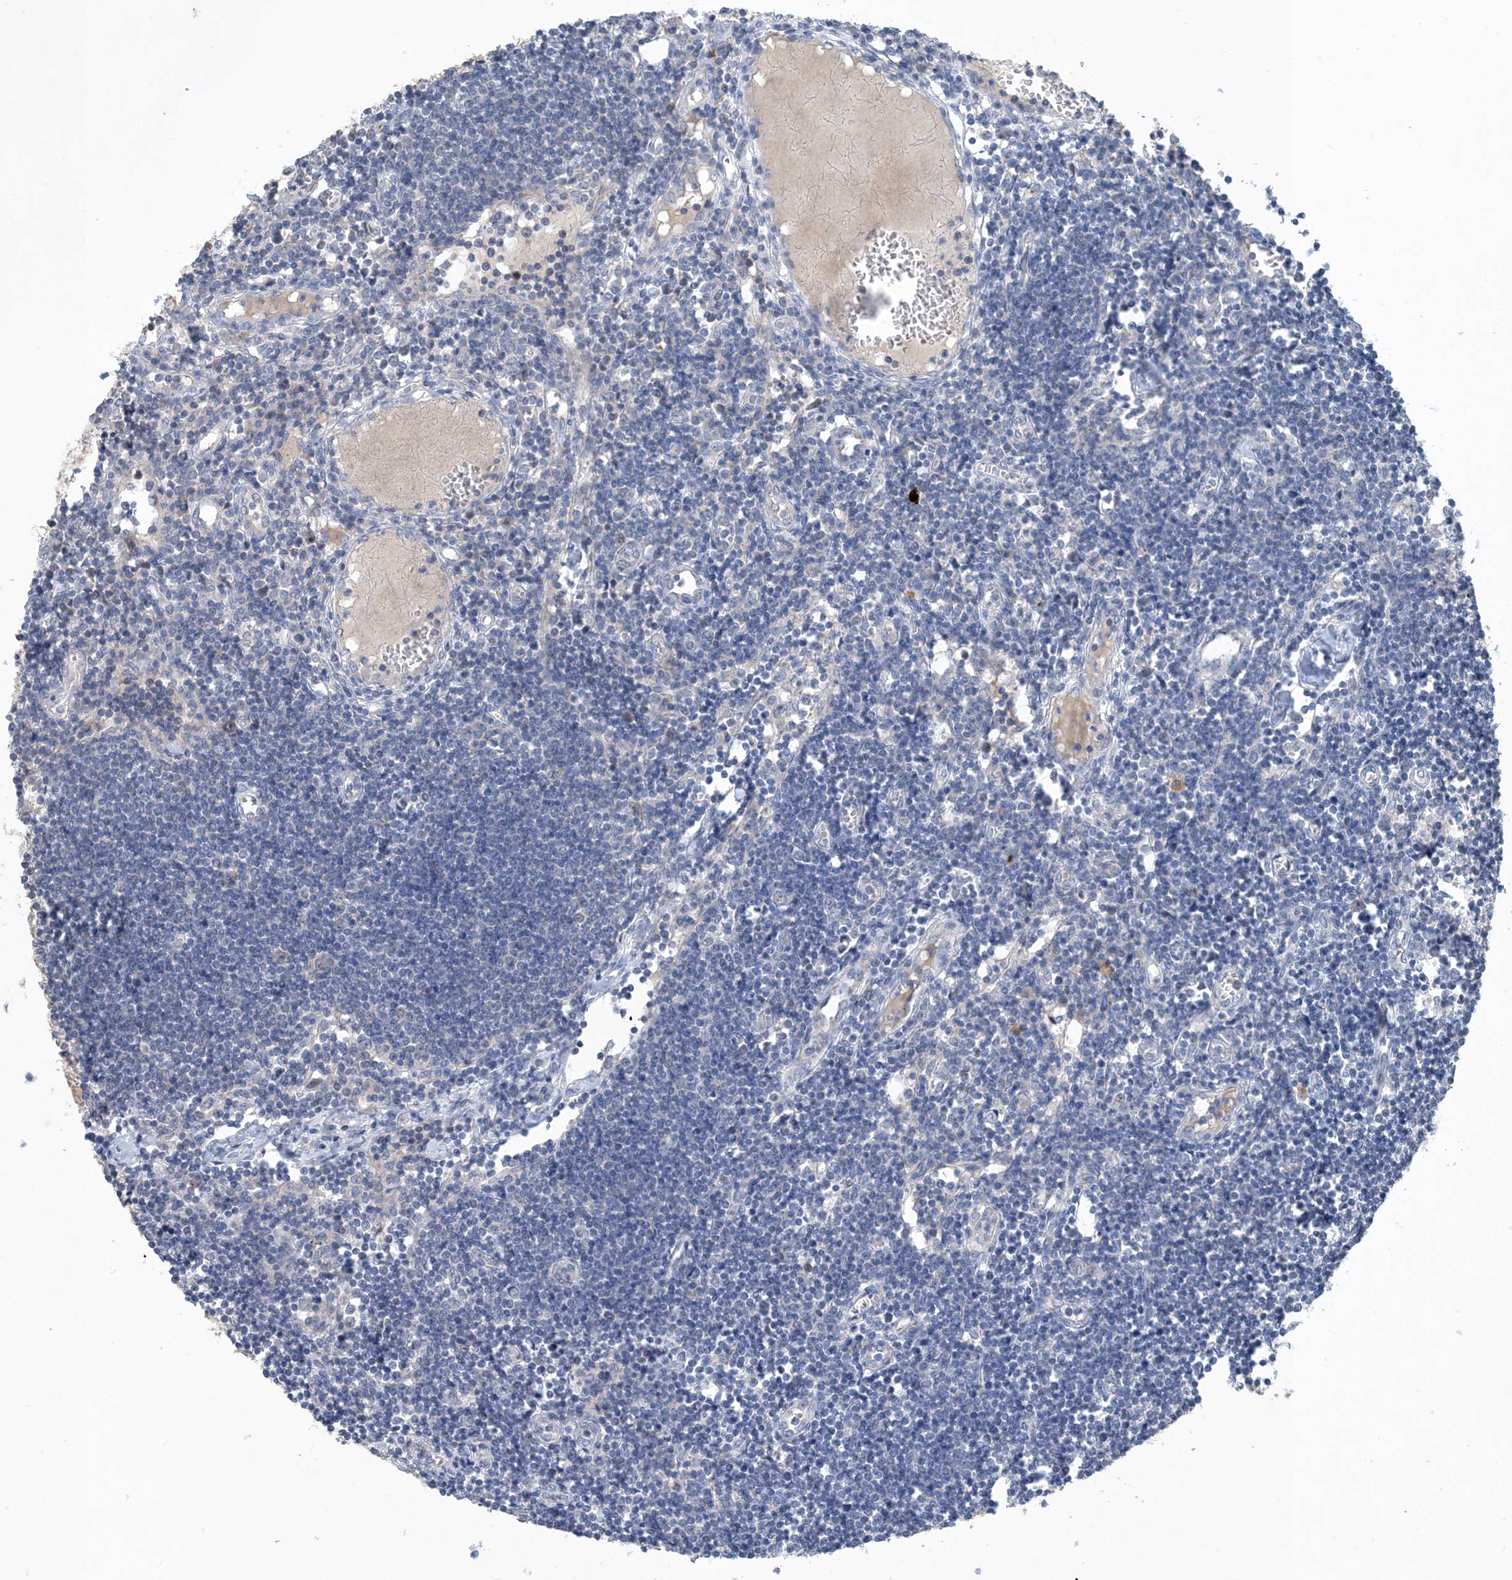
{"staining": {"intensity": "moderate", "quantity": "<25%", "location": "cytoplasmic/membranous"}, "tissue": "lymph node", "cell_type": "Germinal center cells", "image_type": "normal", "snomed": [{"axis": "morphology", "description": "Normal tissue, NOS"}, {"axis": "morphology", "description": "Malignant melanoma, Metastatic site"}, {"axis": "topography", "description": "Lymph node"}], "caption": "Immunohistochemistry (IHC) histopathology image of normal lymph node: lymph node stained using immunohistochemistry demonstrates low levels of moderate protein expression localized specifically in the cytoplasmic/membranous of germinal center cells, appearing as a cytoplasmic/membranous brown color.", "gene": "TINAG", "patient": {"sex": "male", "age": 41}}